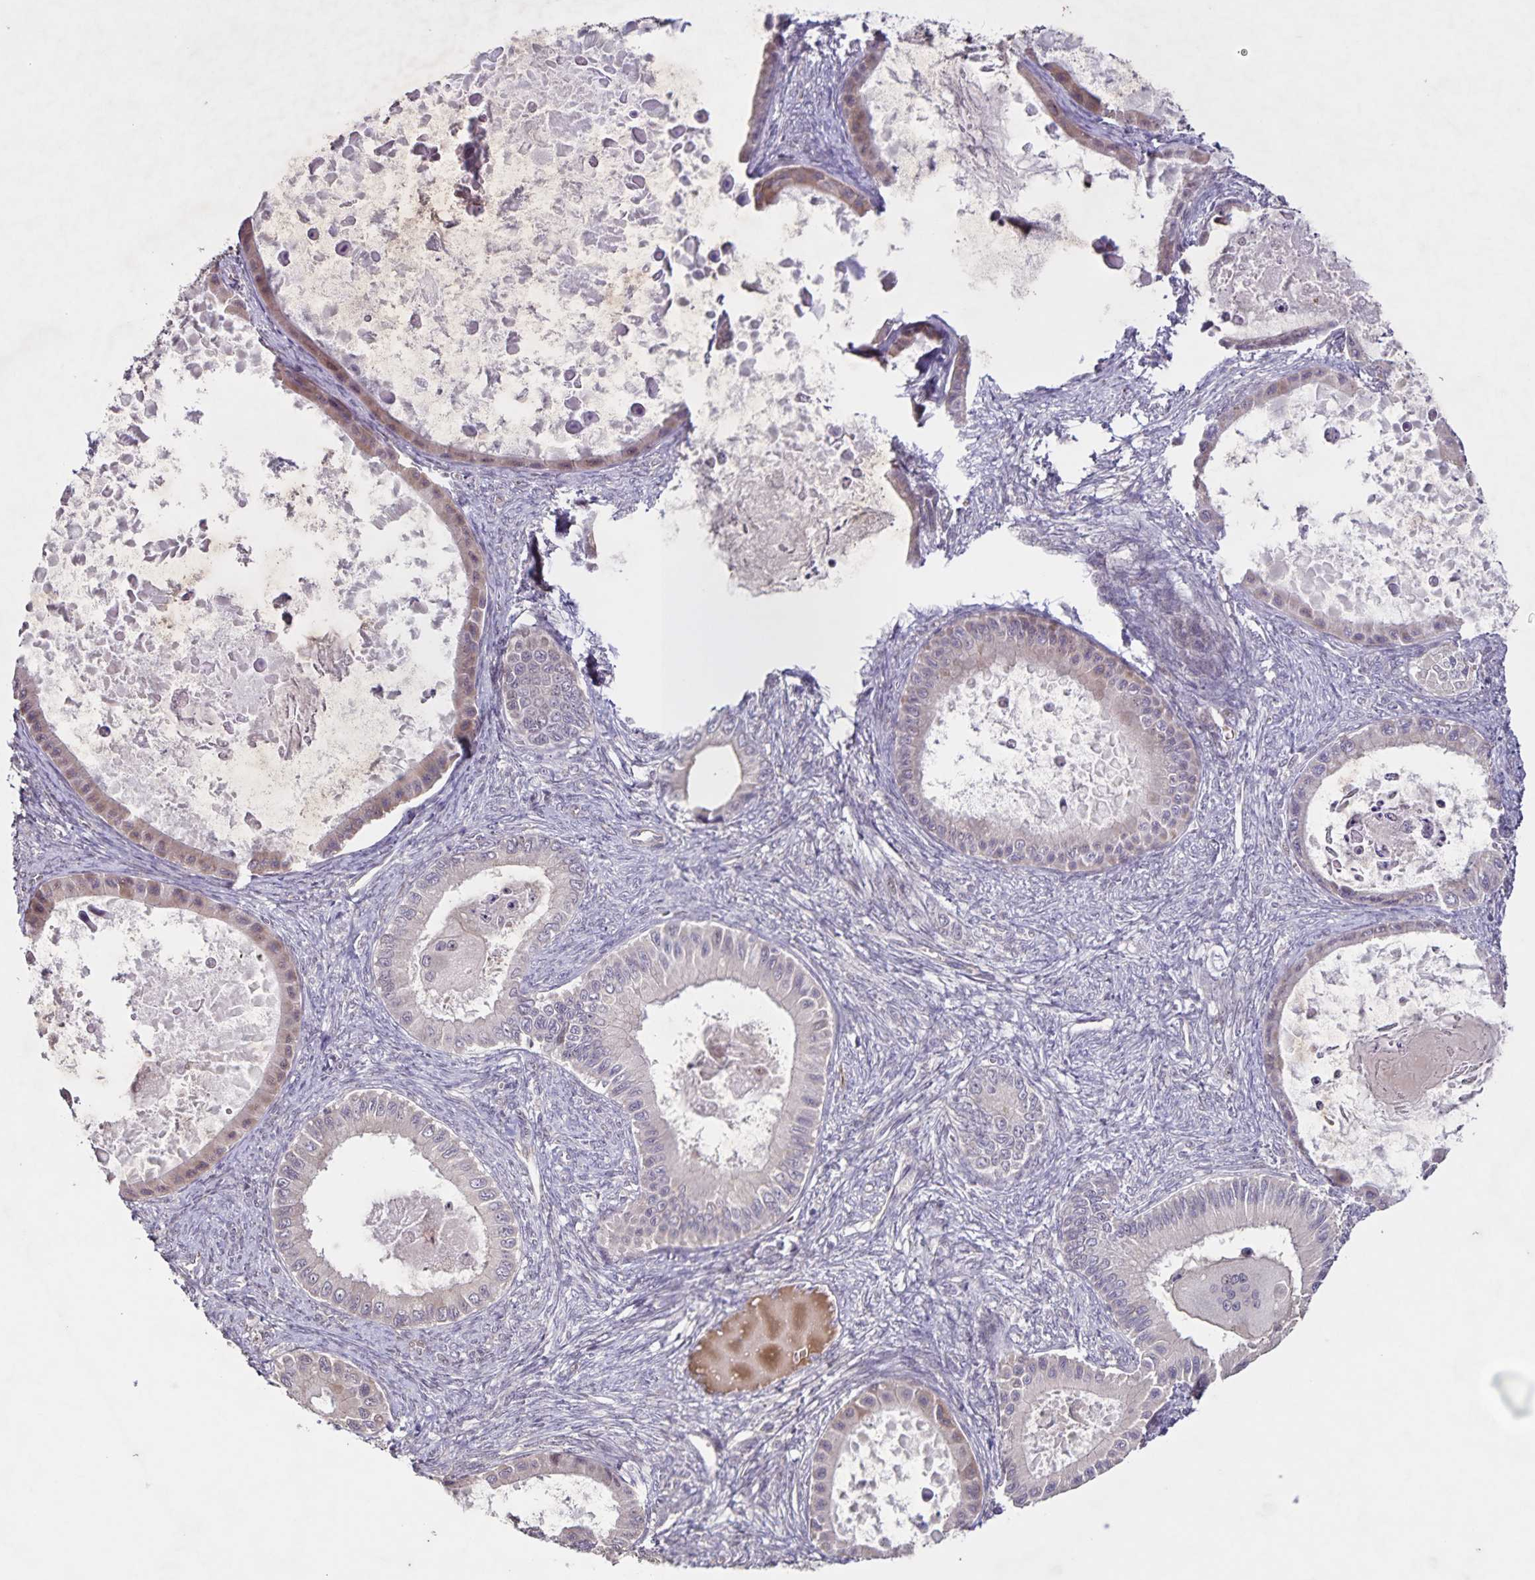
{"staining": {"intensity": "weak", "quantity": "<25%", "location": "cytoplasmic/membranous"}, "tissue": "ovarian cancer", "cell_type": "Tumor cells", "image_type": "cancer", "snomed": [{"axis": "morphology", "description": "Cystadenocarcinoma, mucinous, NOS"}, {"axis": "topography", "description": "Ovary"}], "caption": "The image exhibits no significant expression in tumor cells of ovarian cancer (mucinous cystadenocarcinoma).", "gene": "GDF2", "patient": {"sex": "female", "age": 64}}